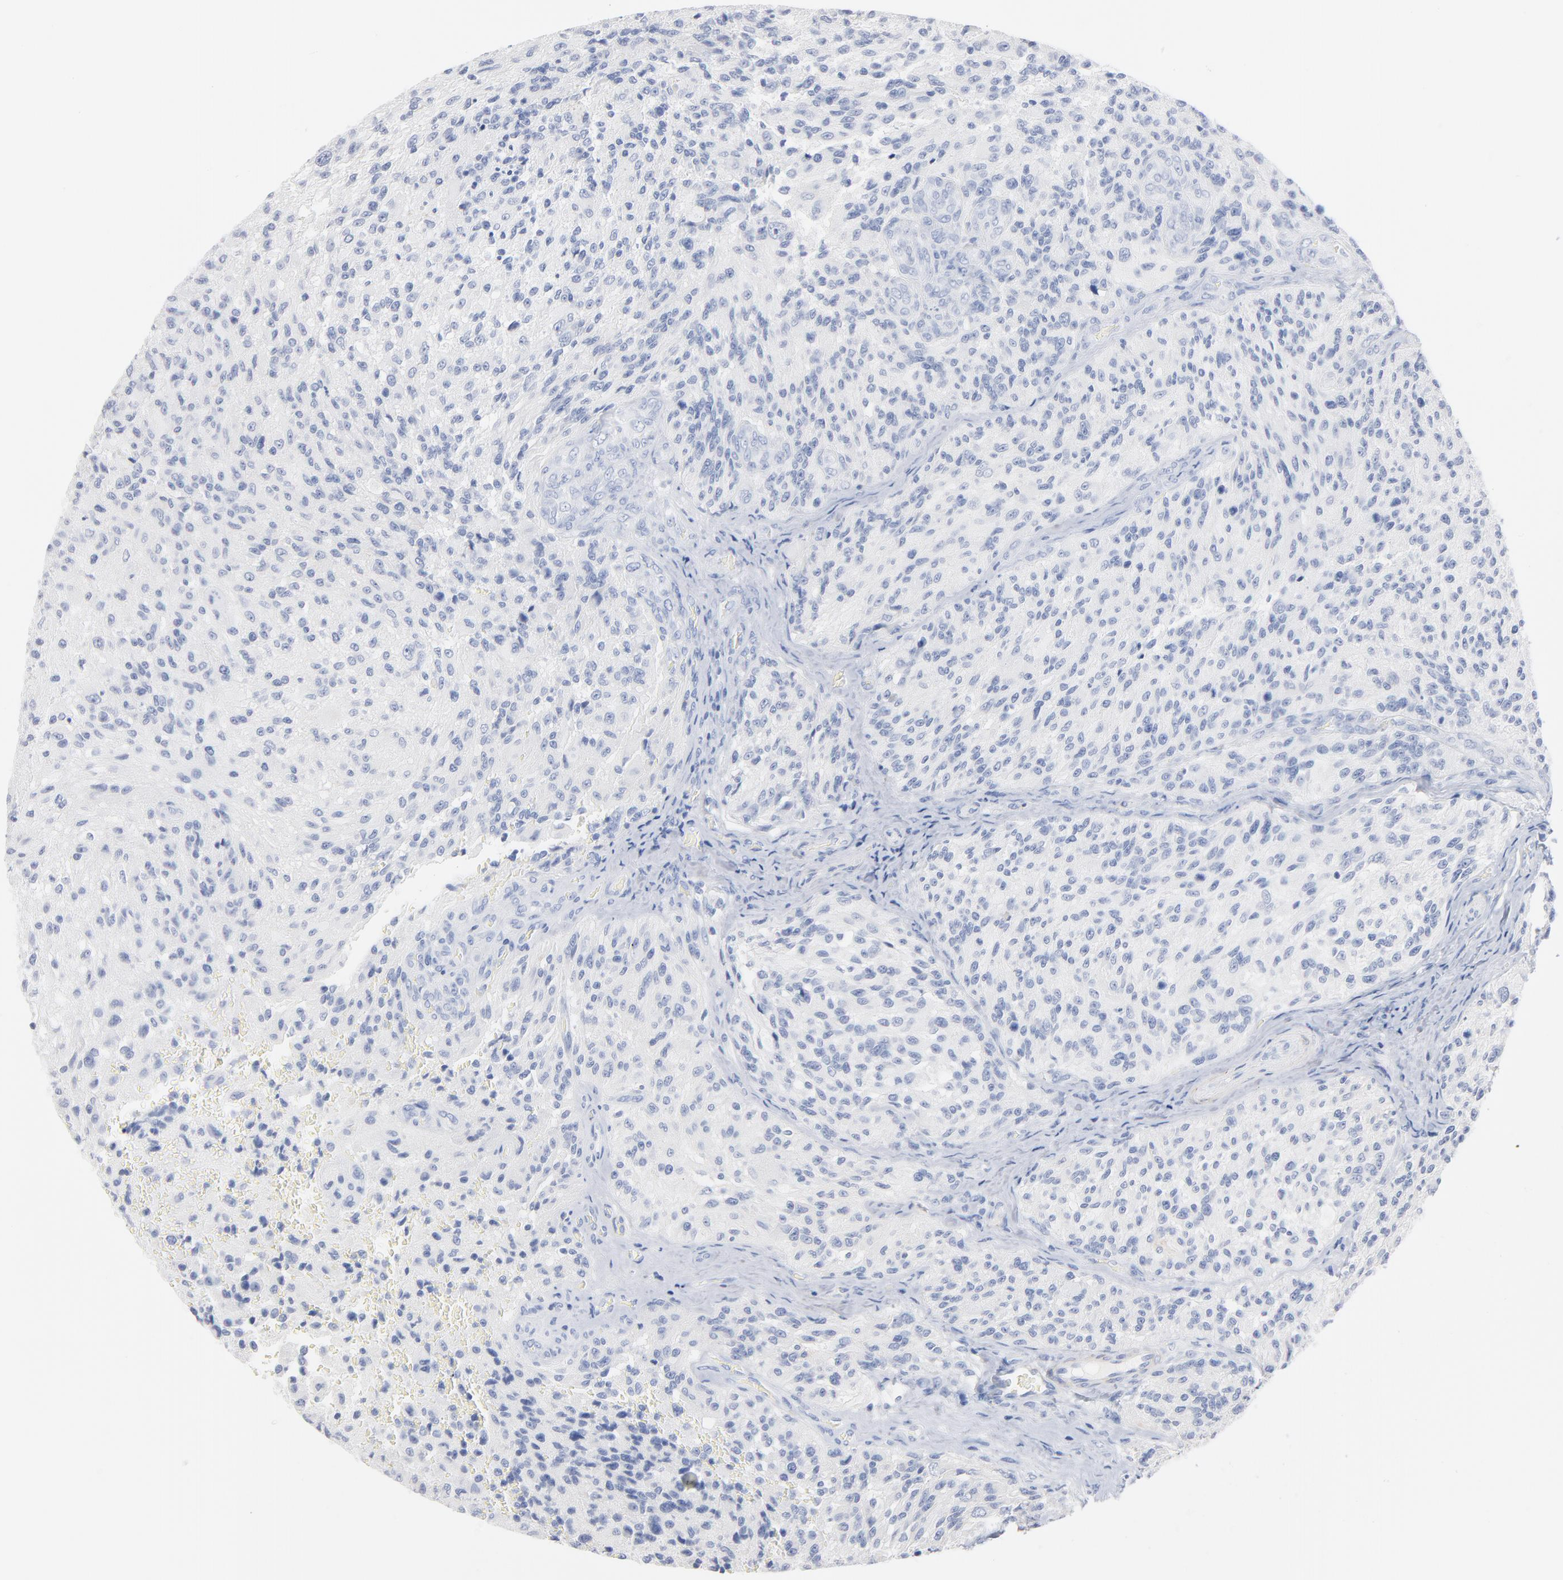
{"staining": {"intensity": "negative", "quantity": "none", "location": "none"}, "tissue": "glioma", "cell_type": "Tumor cells", "image_type": "cancer", "snomed": [{"axis": "morphology", "description": "Normal tissue, NOS"}, {"axis": "morphology", "description": "Glioma, malignant, High grade"}, {"axis": "topography", "description": "Cerebral cortex"}], "caption": "Protein analysis of malignant high-grade glioma shows no significant staining in tumor cells.", "gene": "AGTR1", "patient": {"sex": "male", "age": 56}}